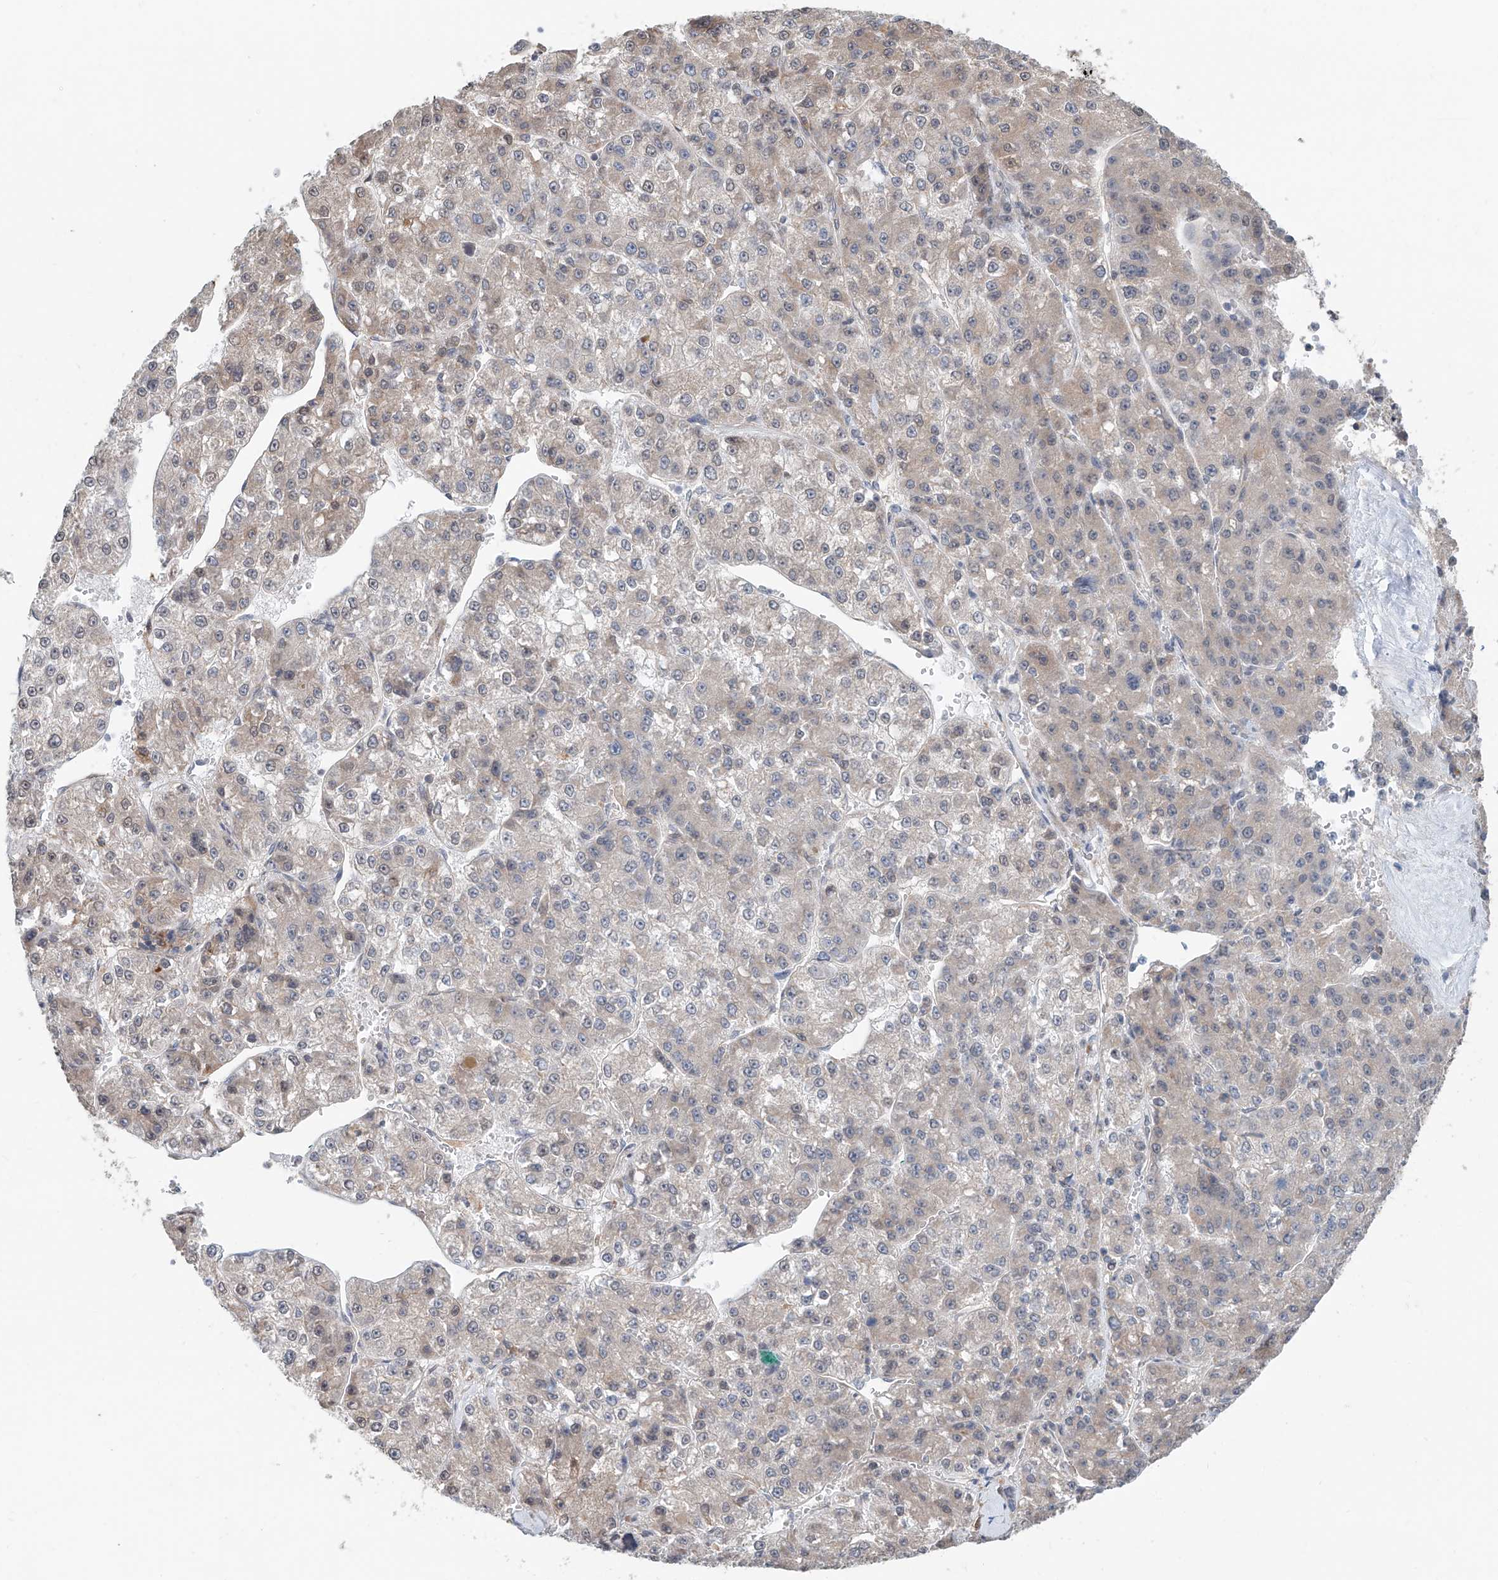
{"staining": {"intensity": "weak", "quantity": "<25%", "location": "cytoplasmic/membranous"}, "tissue": "liver cancer", "cell_type": "Tumor cells", "image_type": "cancer", "snomed": [{"axis": "morphology", "description": "Carcinoma, Hepatocellular, NOS"}, {"axis": "topography", "description": "Liver"}], "caption": "This is an immunohistochemistry histopathology image of human liver cancer (hepatocellular carcinoma). There is no expression in tumor cells.", "gene": "KCNK10", "patient": {"sex": "female", "age": 73}}